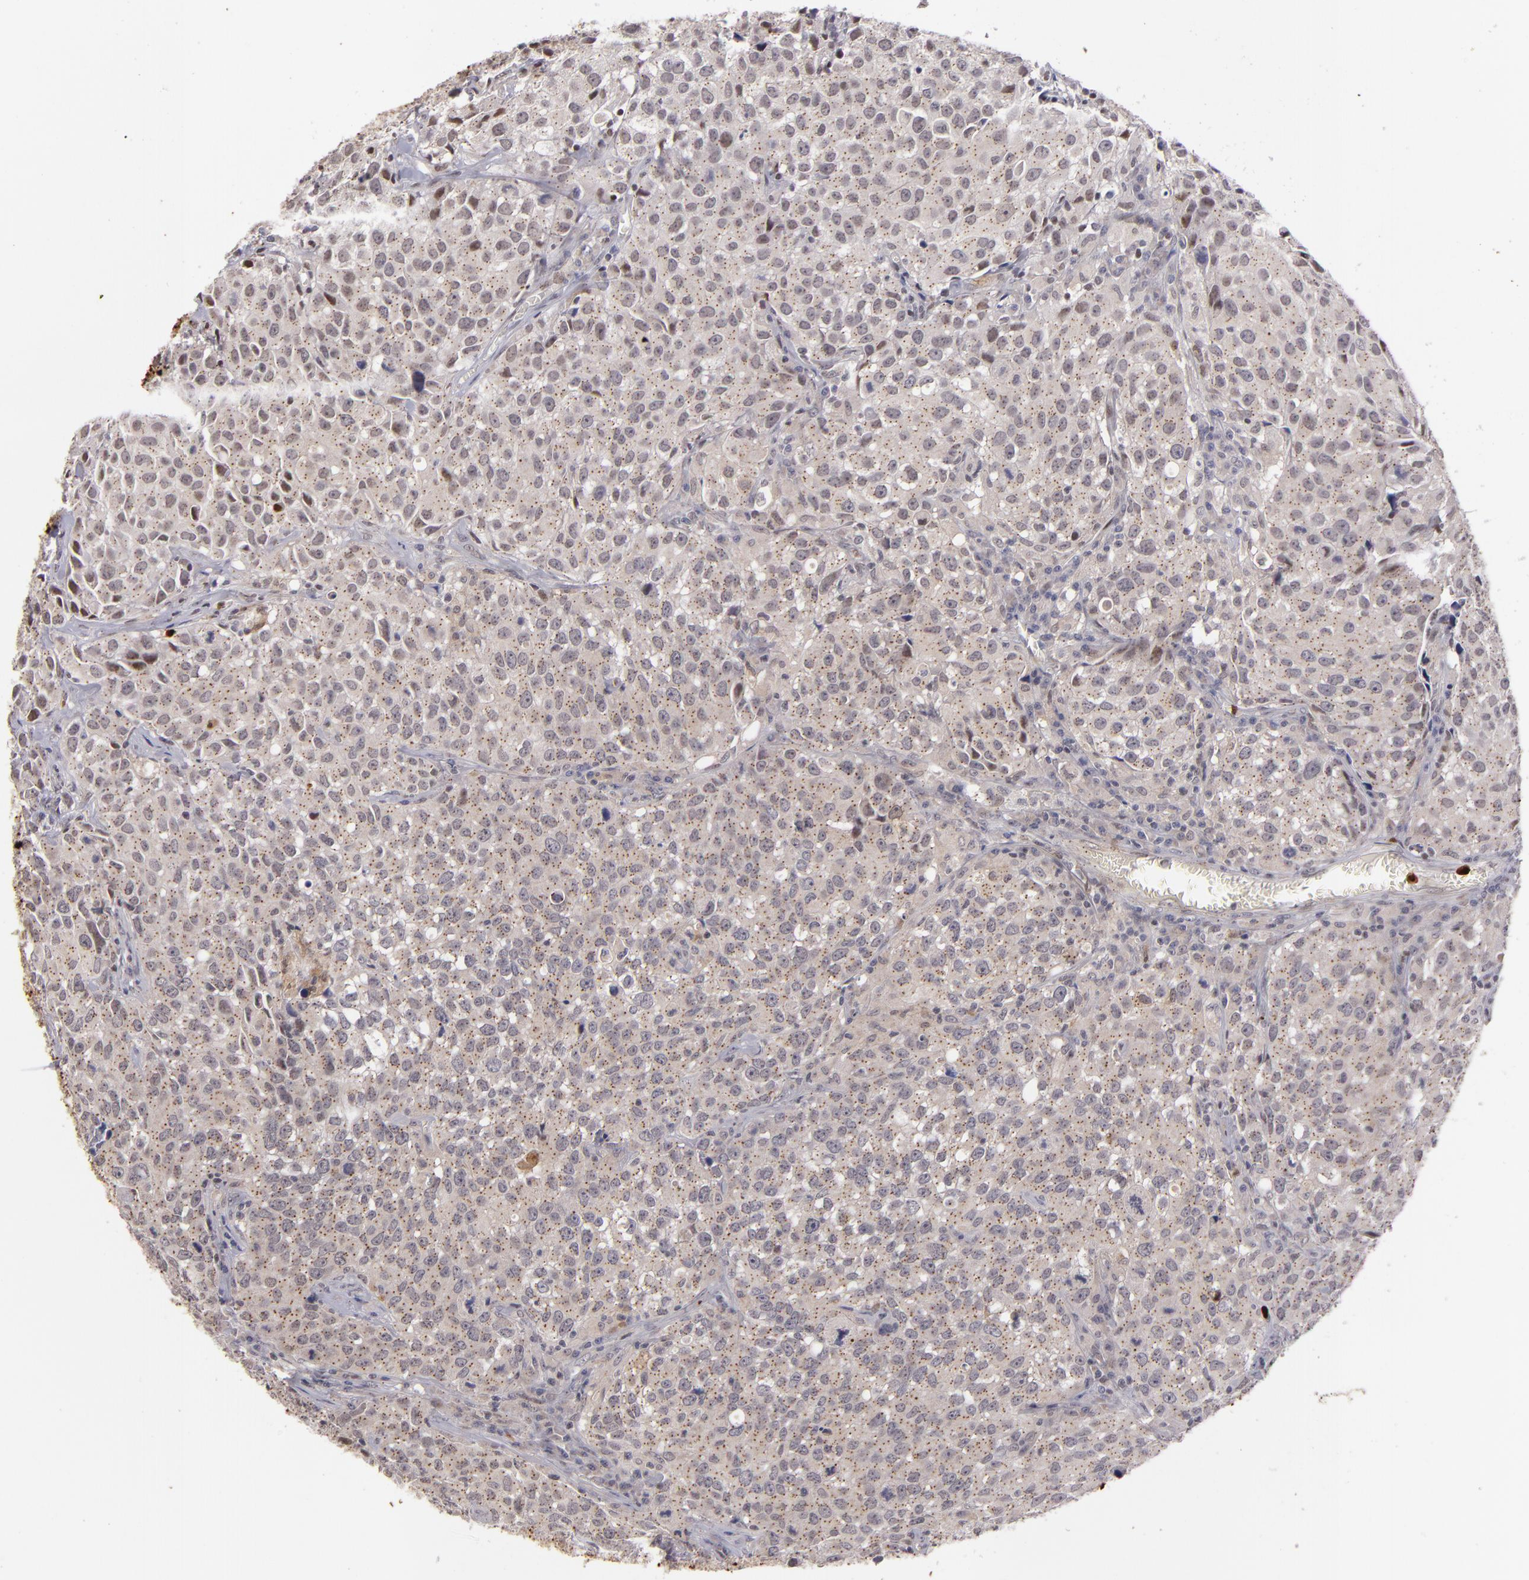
{"staining": {"intensity": "moderate", "quantity": "<25%", "location": "nuclear"}, "tissue": "urothelial cancer", "cell_type": "Tumor cells", "image_type": "cancer", "snomed": [{"axis": "morphology", "description": "Urothelial carcinoma, High grade"}, {"axis": "topography", "description": "Urinary bladder"}], "caption": "Urothelial carcinoma (high-grade) tissue displays moderate nuclear positivity in about <25% of tumor cells", "gene": "RXRG", "patient": {"sex": "female", "age": 75}}